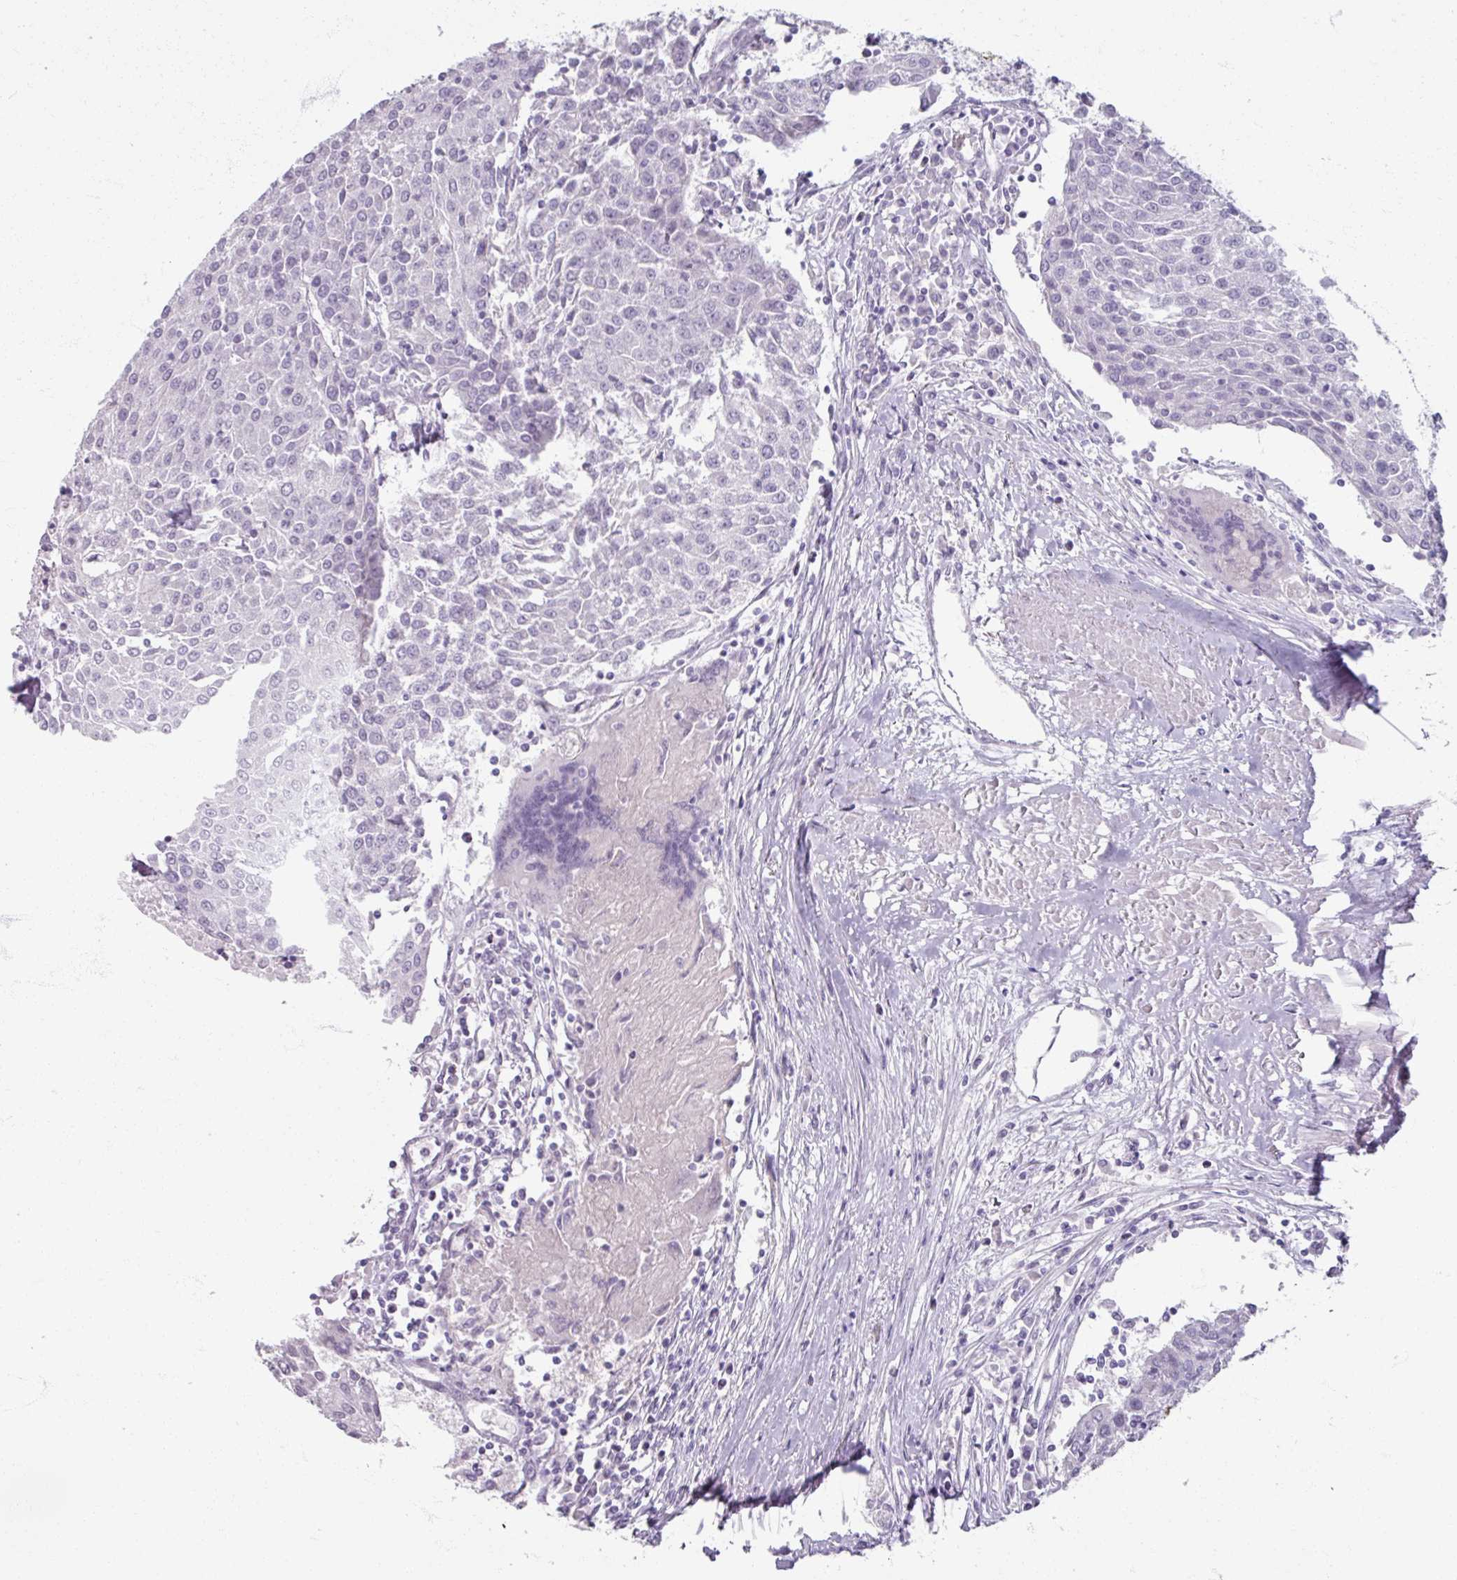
{"staining": {"intensity": "negative", "quantity": "none", "location": "none"}, "tissue": "urothelial cancer", "cell_type": "Tumor cells", "image_type": "cancer", "snomed": [{"axis": "morphology", "description": "Urothelial carcinoma, High grade"}, {"axis": "topography", "description": "Urinary bladder"}], "caption": "DAB immunohistochemical staining of human urothelial cancer reveals no significant positivity in tumor cells.", "gene": "TG", "patient": {"sex": "female", "age": 85}}